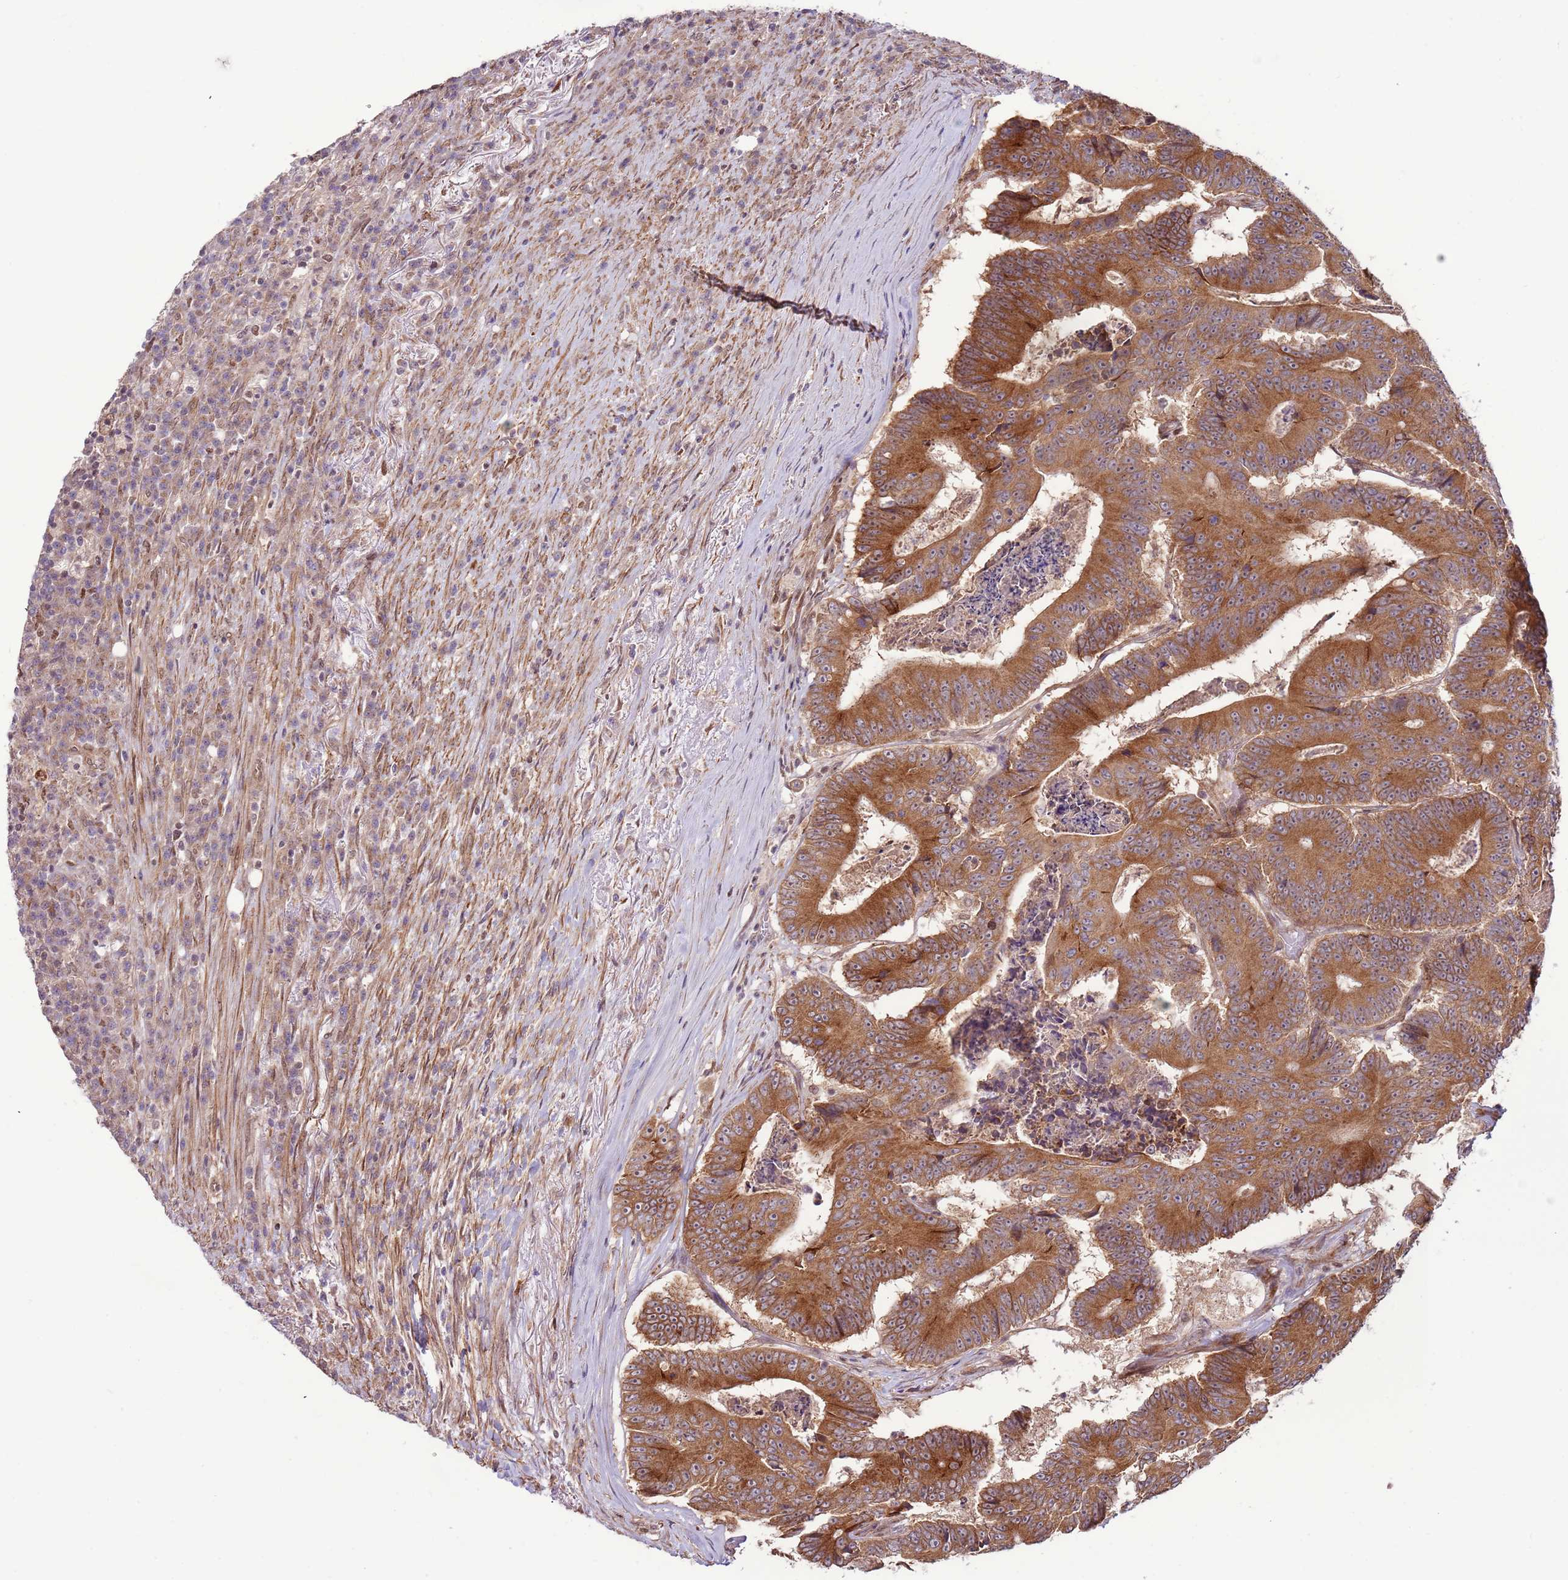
{"staining": {"intensity": "strong", "quantity": ">75%", "location": "cytoplasmic/membranous"}, "tissue": "colorectal cancer", "cell_type": "Tumor cells", "image_type": "cancer", "snomed": [{"axis": "morphology", "description": "Adenocarcinoma, NOS"}, {"axis": "topography", "description": "Colon"}], "caption": "High-power microscopy captured an immunohistochemistry (IHC) photomicrograph of adenocarcinoma (colorectal), revealing strong cytoplasmic/membranous staining in about >75% of tumor cells. (IHC, brightfield microscopy, high magnification).", "gene": "DCAF4", "patient": {"sex": "male", "age": 83}}